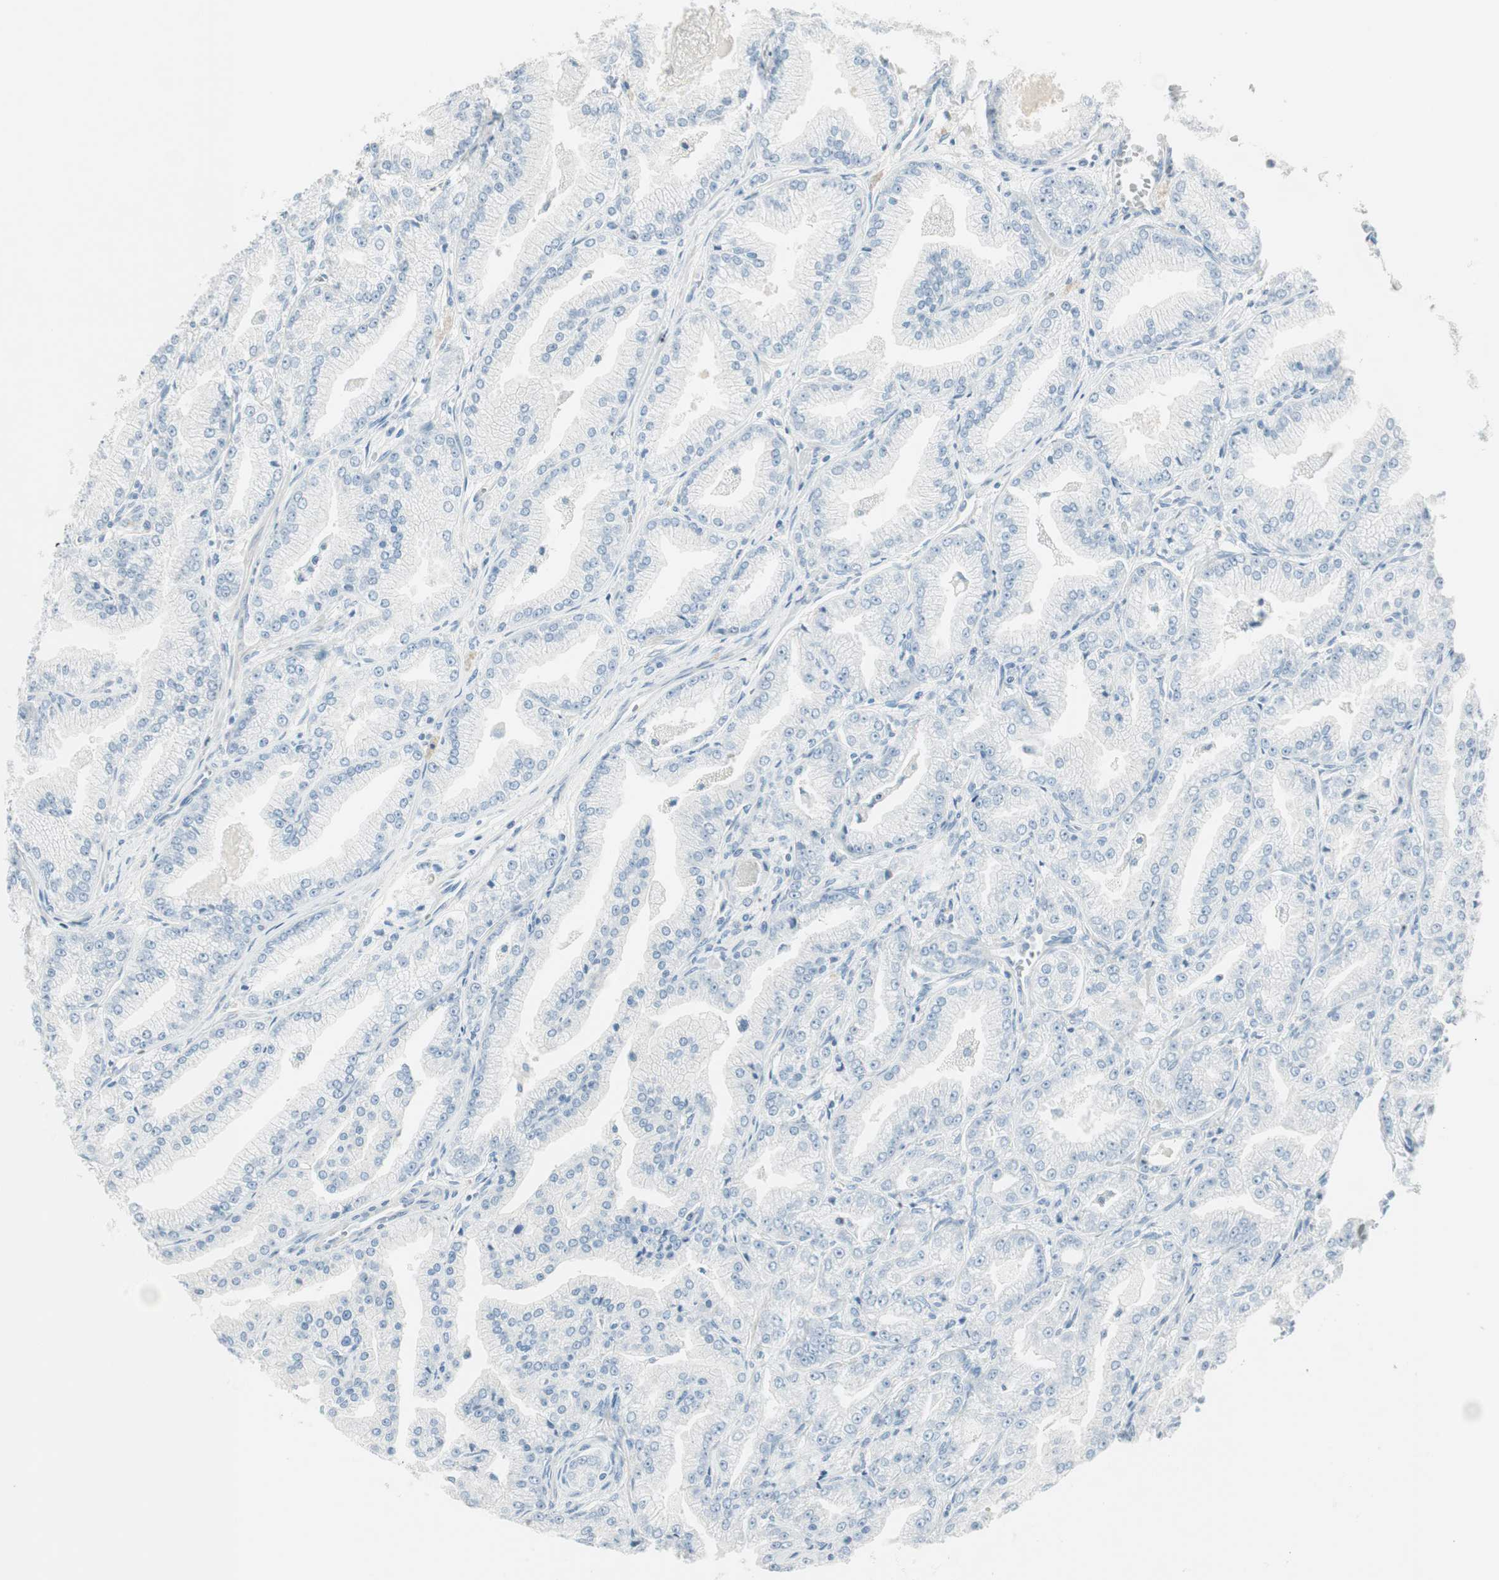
{"staining": {"intensity": "negative", "quantity": "none", "location": "none"}, "tissue": "prostate cancer", "cell_type": "Tumor cells", "image_type": "cancer", "snomed": [{"axis": "morphology", "description": "Adenocarcinoma, High grade"}, {"axis": "topography", "description": "Prostate"}], "caption": "An image of prostate cancer (high-grade adenocarcinoma) stained for a protein shows no brown staining in tumor cells.", "gene": "ITLN2", "patient": {"sex": "male", "age": 61}}